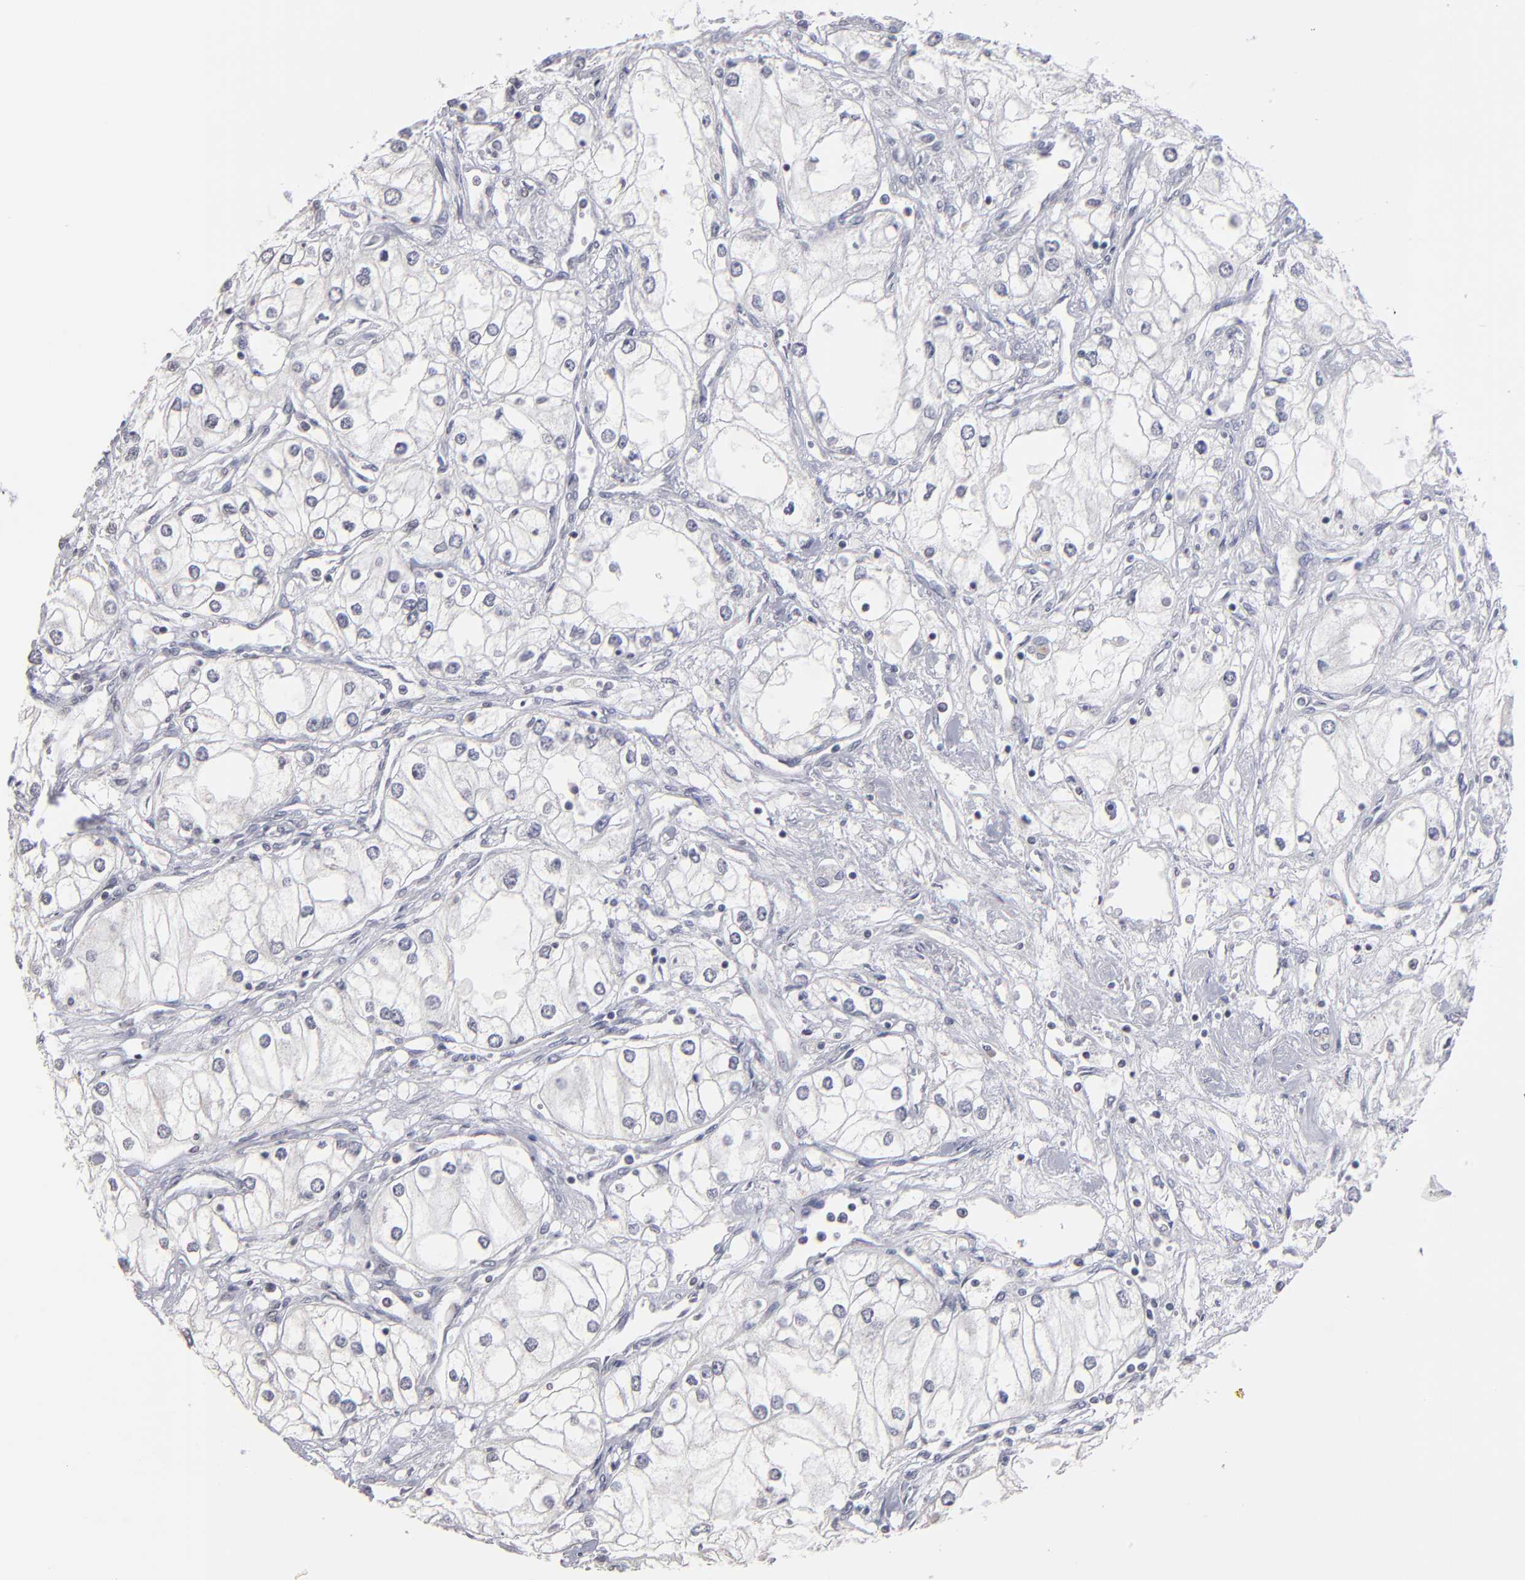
{"staining": {"intensity": "negative", "quantity": "none", "location": "none"}, "tissue": "renal cancer", "cell_type": "Tumor cells", "image_type": "cancer", "snomed": [{"axis": "morphology", "description": "Adenocarcinoma, NOS"}, {"axis": "topography", "description": "Kidney"}], "caption": "Immunohistochemistry (IHC) image of neoplastic tissue: renal cancer (adenocarcinoma) stained with DAB reveals no significant protein staining in tumor cells. The staining was performed using DAB (3,3'-diaminobenzidine) to visualize the protein expression in brown, while the nuclei were stained in blue with hematoxylin (Magnification: 20x).", "gene": "RPH3A", "patient": {"sex": "male", "age": 57}}